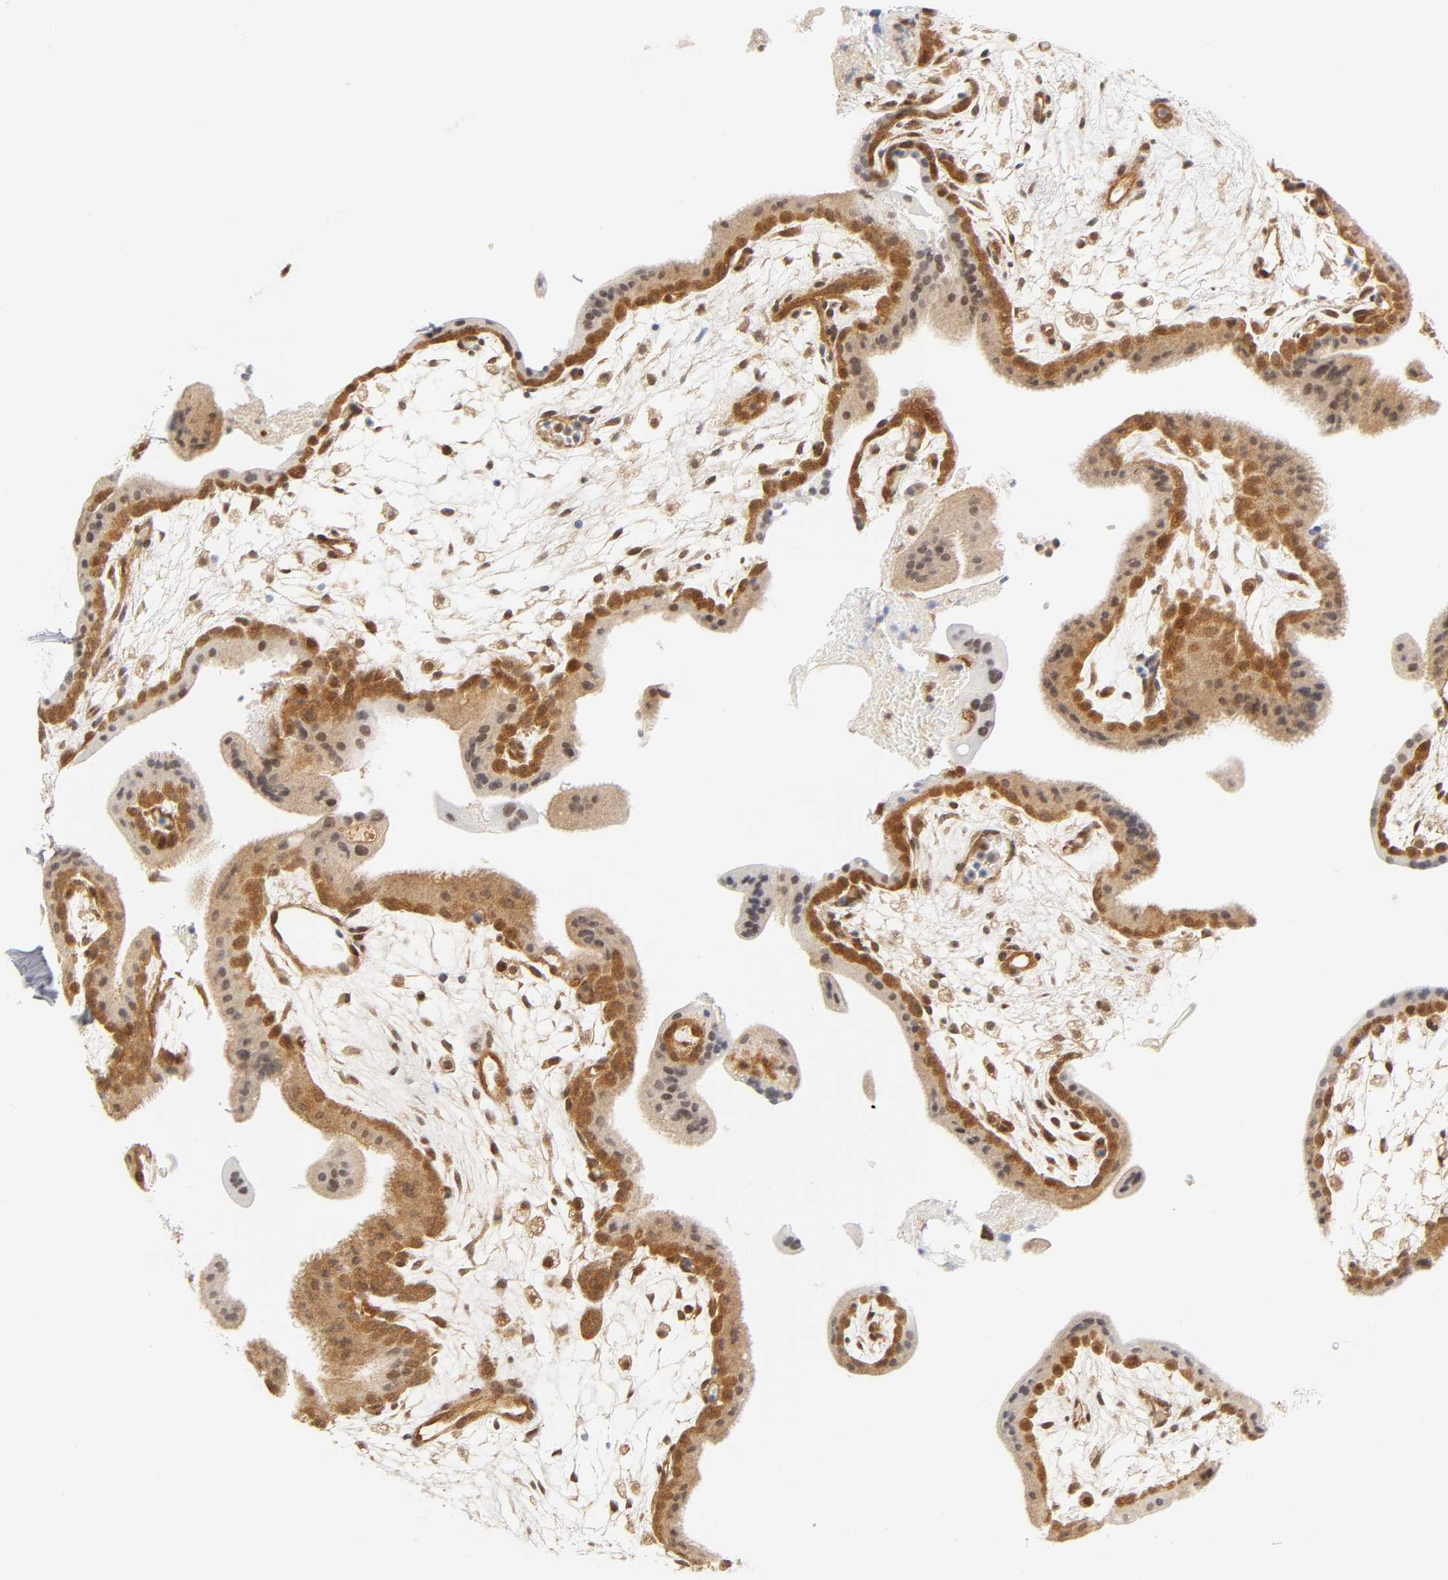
{"staining": {"intensity": "weak", "quantity": ">75%", "location": "cytoplasmic/membranous,nuclear"}, "tissue": "placenta", "cell_type": "Decidual cells", "image_type": "normal", "snomed": [{"axis": "morphology", "description": "Normal tissue, NOS"}, {"axis": "topography", "description": "Placenta"}], "caption": "Immunohistochemistry (DAB) staining of unremarkable human placenta demonstrates weak cytoplasmic/membranous,nuclear protein staining in approximately >75% of decidual cells.", "gene": "CDC37", "patient": {"sex": "female", "age": 35}}